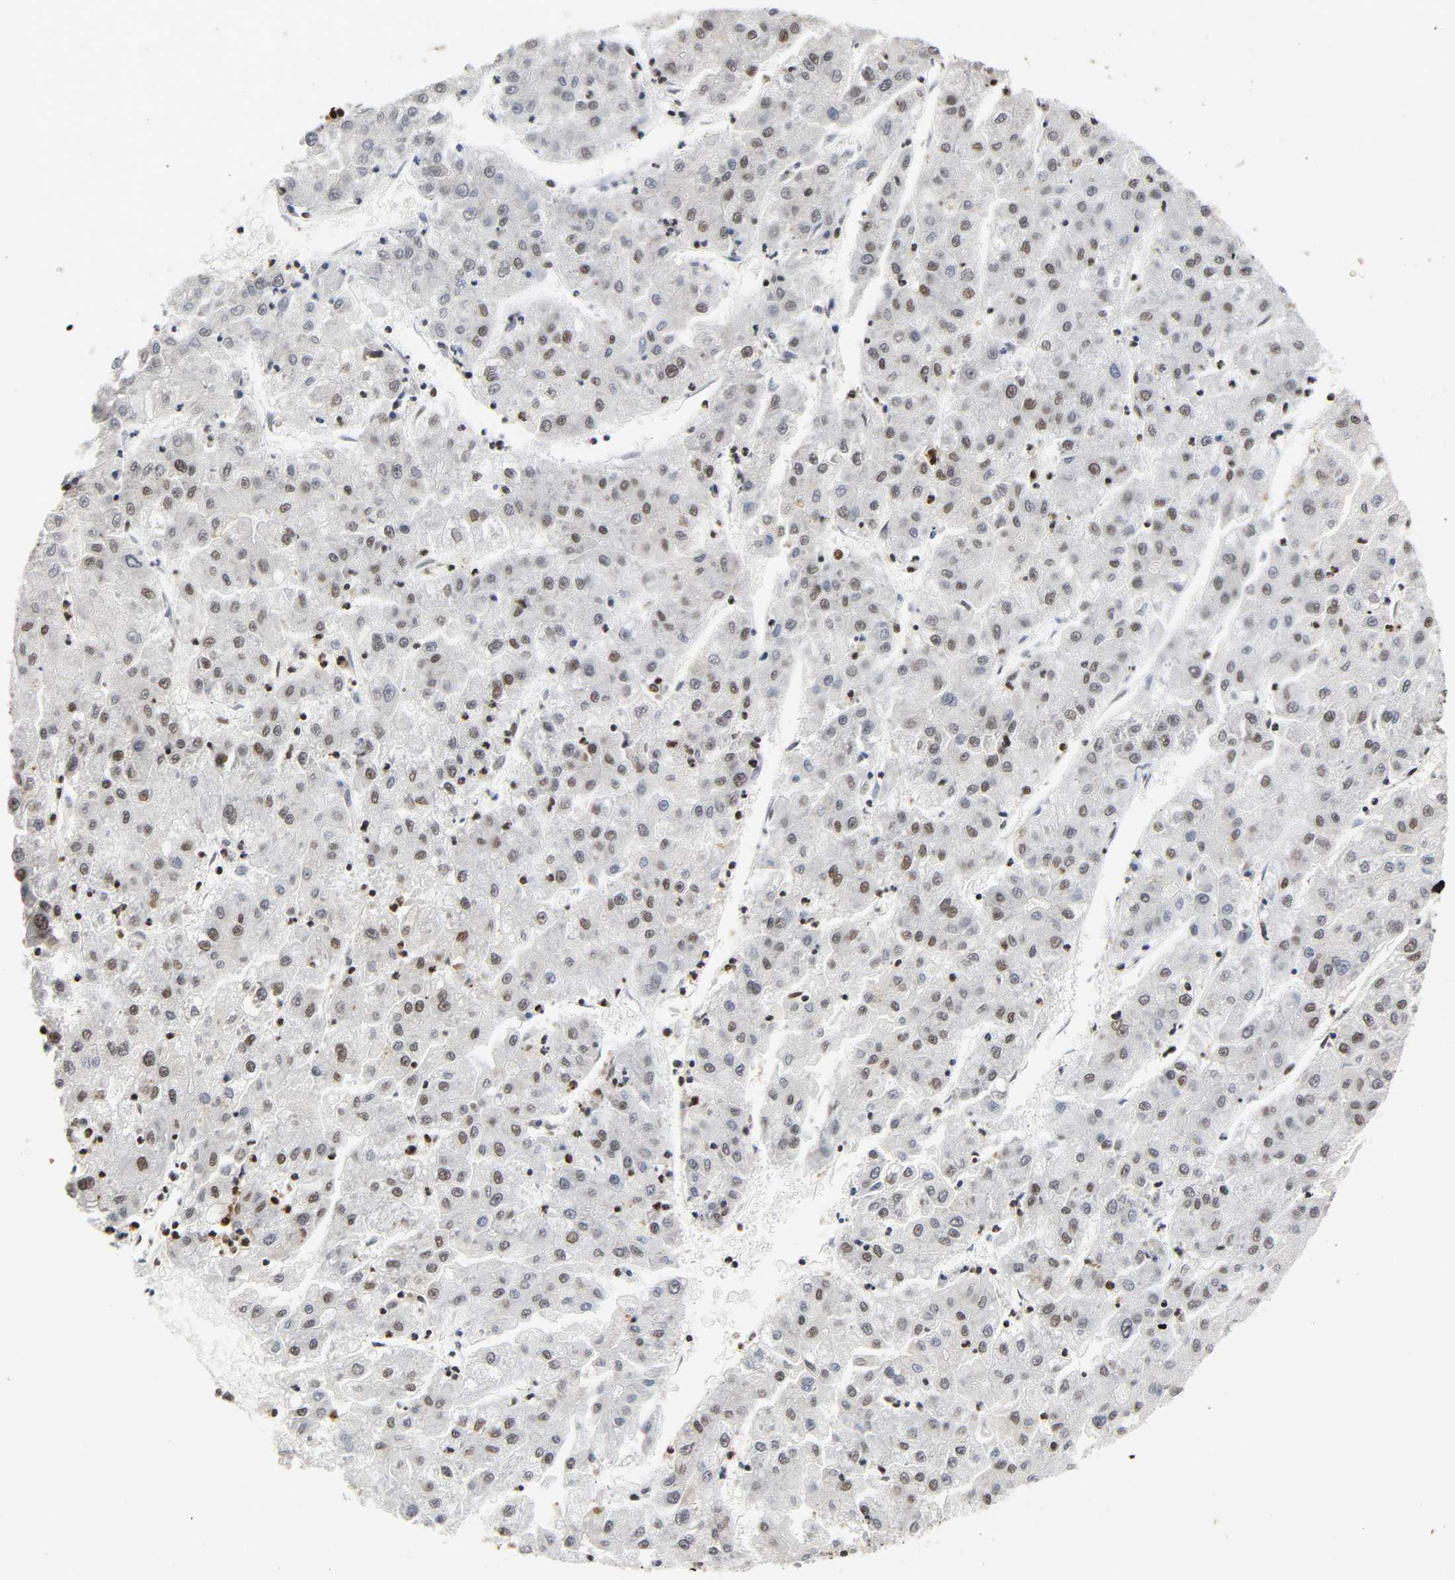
{"staining": {"intensity": "moderate", "quantity": "25%-75%", "location": "nuclear"}, "tissue": "liver cancer", "cell_type": "Tumor cells", "image_type": "cancer", "snomed": [{"axis": "morphology", "description": "Carcinoma, Hepatocellular, NOS"}, {"axis": "topography", "description": "Liver"}], "caption": "DAB immunohistochemical staining of liver cancer exhibits moderate nuclear protein staining in about 25%-75% of tumor cells. The staining was performed using DAB (3,3'-diaminobenzidine) to visualize the protein expression in brown, while the nuclei were stained in blue with hematoxylin (Magnification: 20x).", "gene": "HNRNPC", "patient": {"sex": "male", "age": 72}}